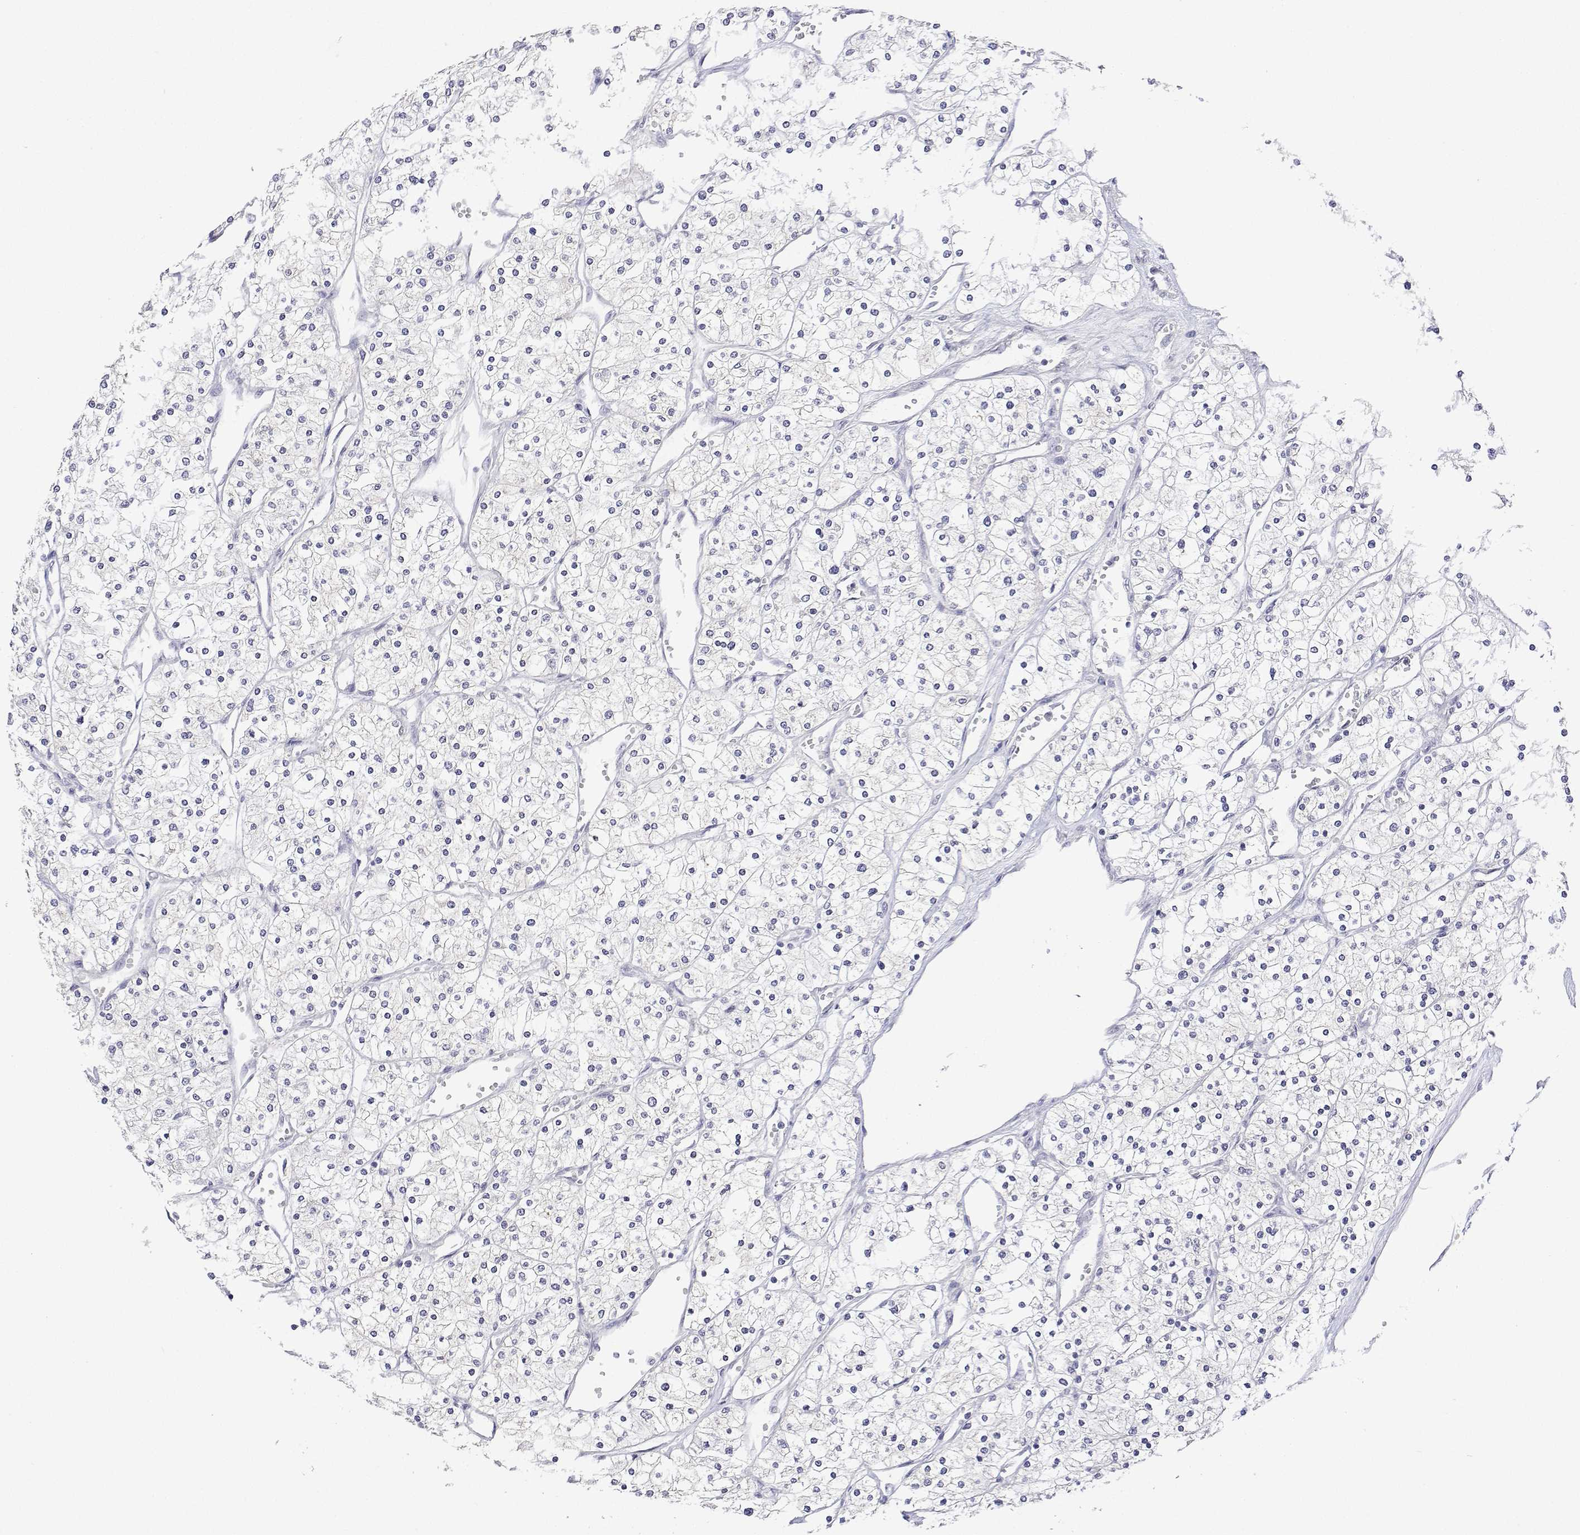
{"staining": {"intensity": "negative", "quantity": "none", "location": "none"}, "tissue": "renal cancer", "cell_type": "Tumor cells", "image_type": "cancer", "snomed": [{"axis": "morphology", "description": "Adenocarcinoma, NOS"}, {"axis": "topography", "description": "Kidney"}], "caption": "Histopathology image shows no significant protein expression in tumor cells of adenocarcinoma (renal).", "gene": "PLCB1", "patient": {"sex": "male", "age": 80}}